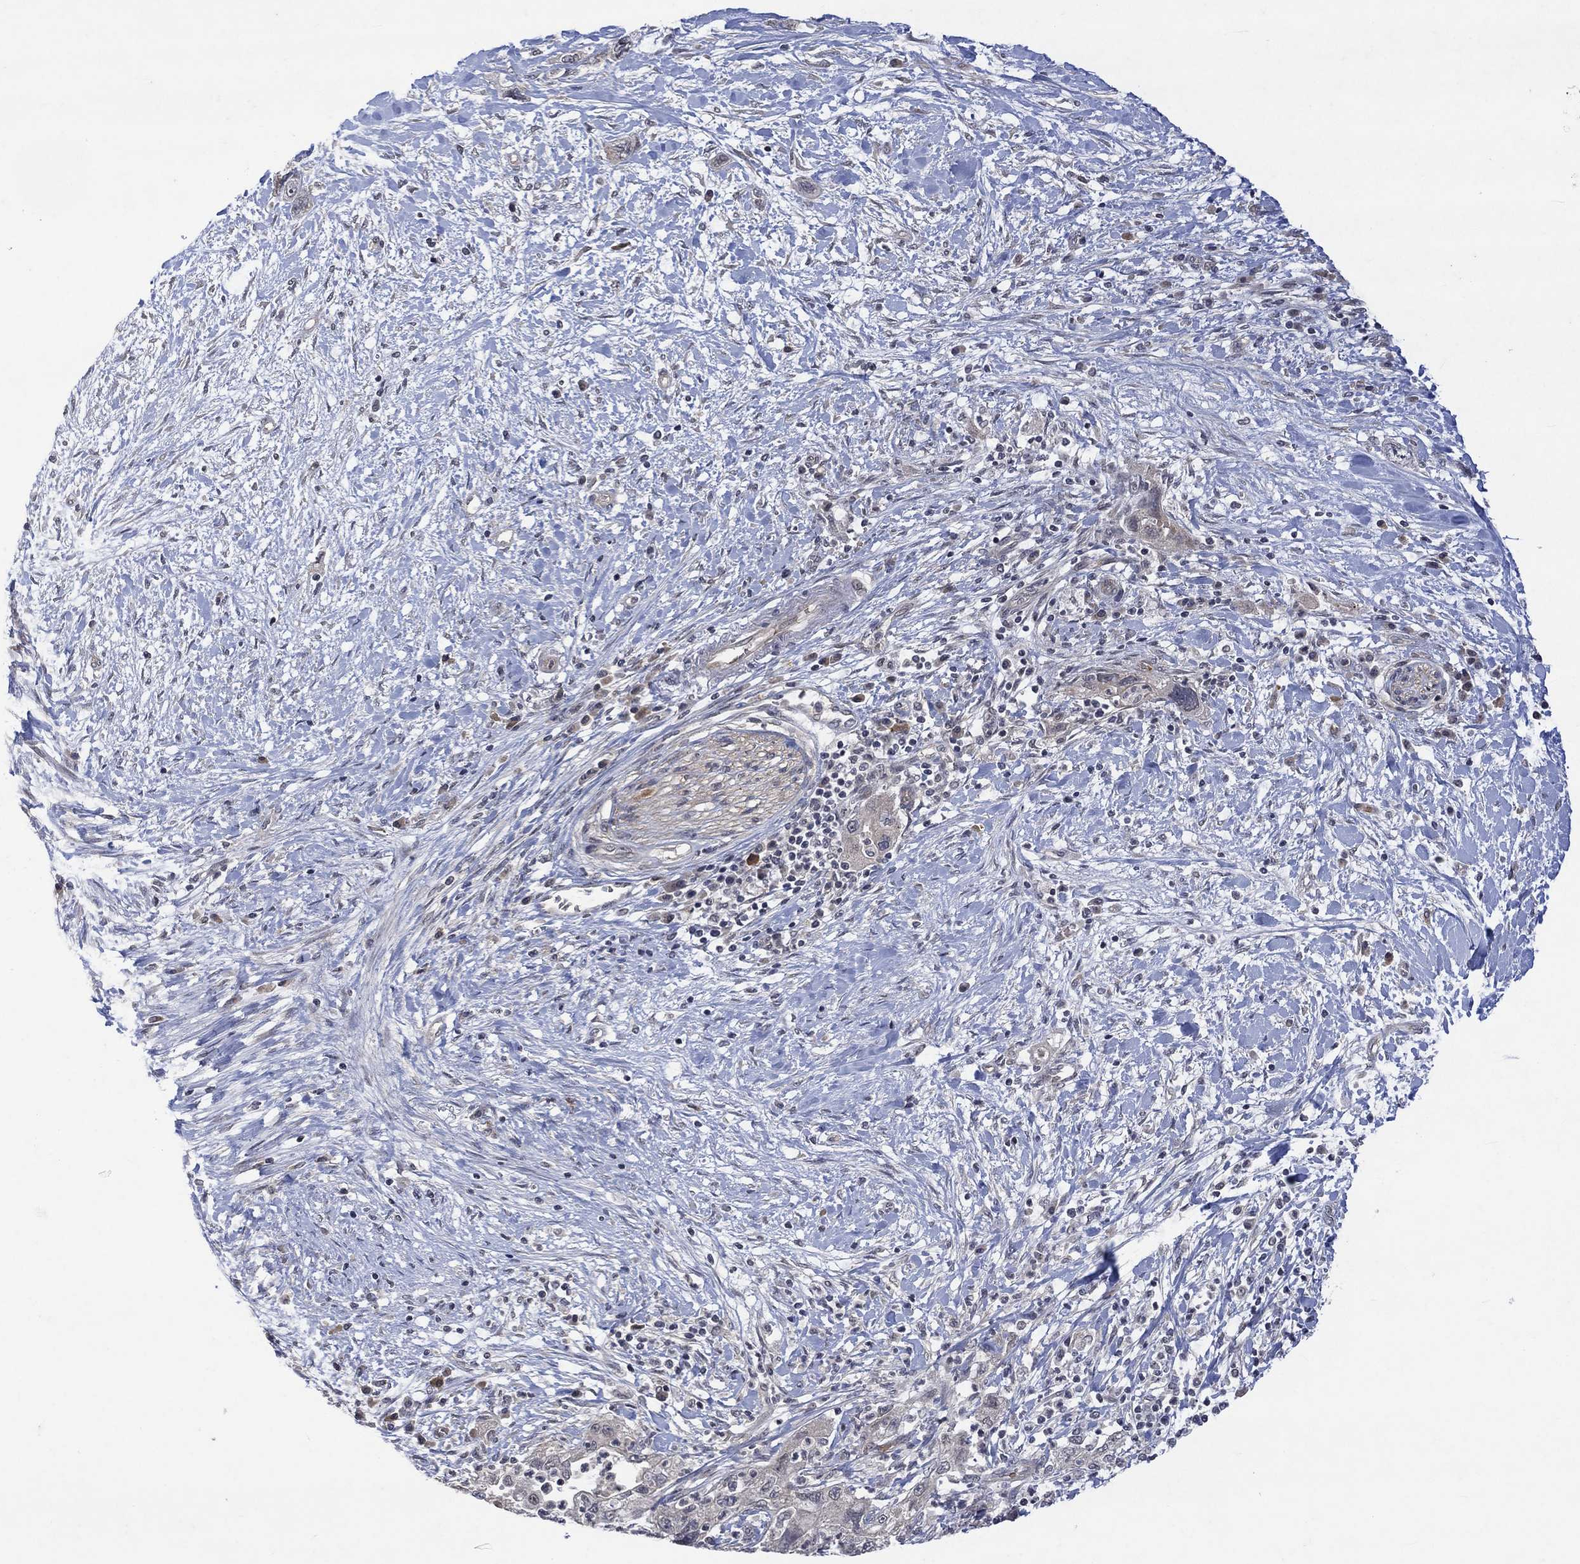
{"staining": {"intensity": "weak", "quantity": "<25%", "location": "cytoplasmic/membranous"}, "tissue": "pancreatic cancer", "cell_type": "Tumor cells", "image_type": "cancer", "snomed": [{"axis": "morphology", "description": "Adenocarcinoma, NOS"}, {"axis": "topography", "description": "Pancreas"}], "caption": "Immunohistochemical staining of human adenocarcinoma (pancreatic) exhibits no significant staining in tumor cells. (Immunohistochemistry (ihc), brightfield microscopy, high magnification).", "gene": "GRIN2D", "patient": {"sex": "female", "age": 73}}